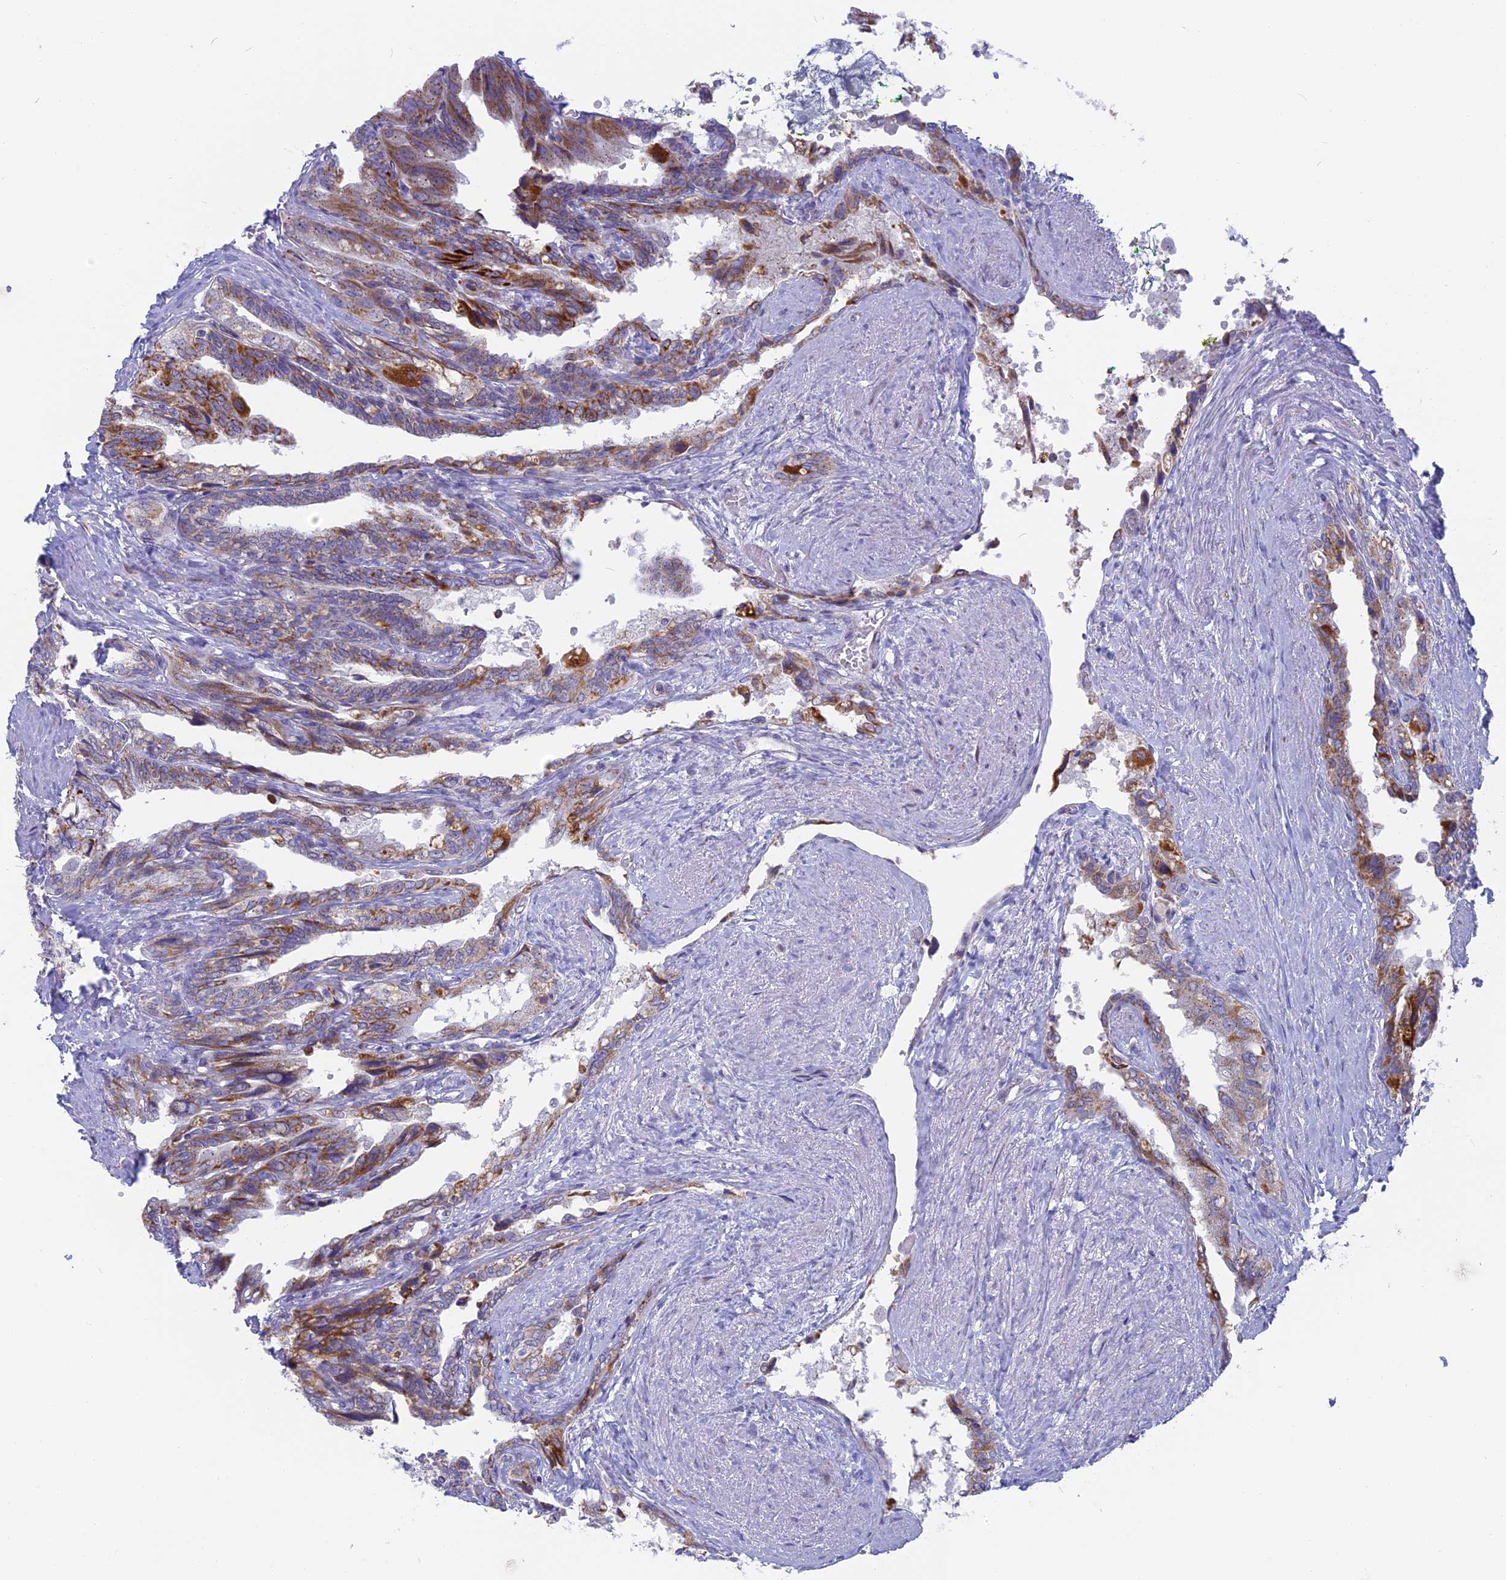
{"staining": {"intensity": "moderate", "quantity": ">75%", "location": "cytoplasmic/membranous"}, "tissue": "seminal vesicle", "cell_type": "Glandular cells", "image_type": "normal", "snomed": [{"axis": "morphology", "description": "Normal tissue, NOS"}, {"axis": "topography", "description": "Seminal veicle"}, {"axis": "topography", "description": "Peripheral nerve tissue"}], "caption": "IHC micrograph of normal seminal vesicle: seminal vesicle stained using immunohistochemistry (IHC) demonstrates medium levels of moderate protein expression localized specifically in the cytoplasmic/membranous of glandular cells, appearing as a cytoplasmic/membranous brown color.", "gene": "DTWD1", "patient": {"sex": "male", "age": 60}}